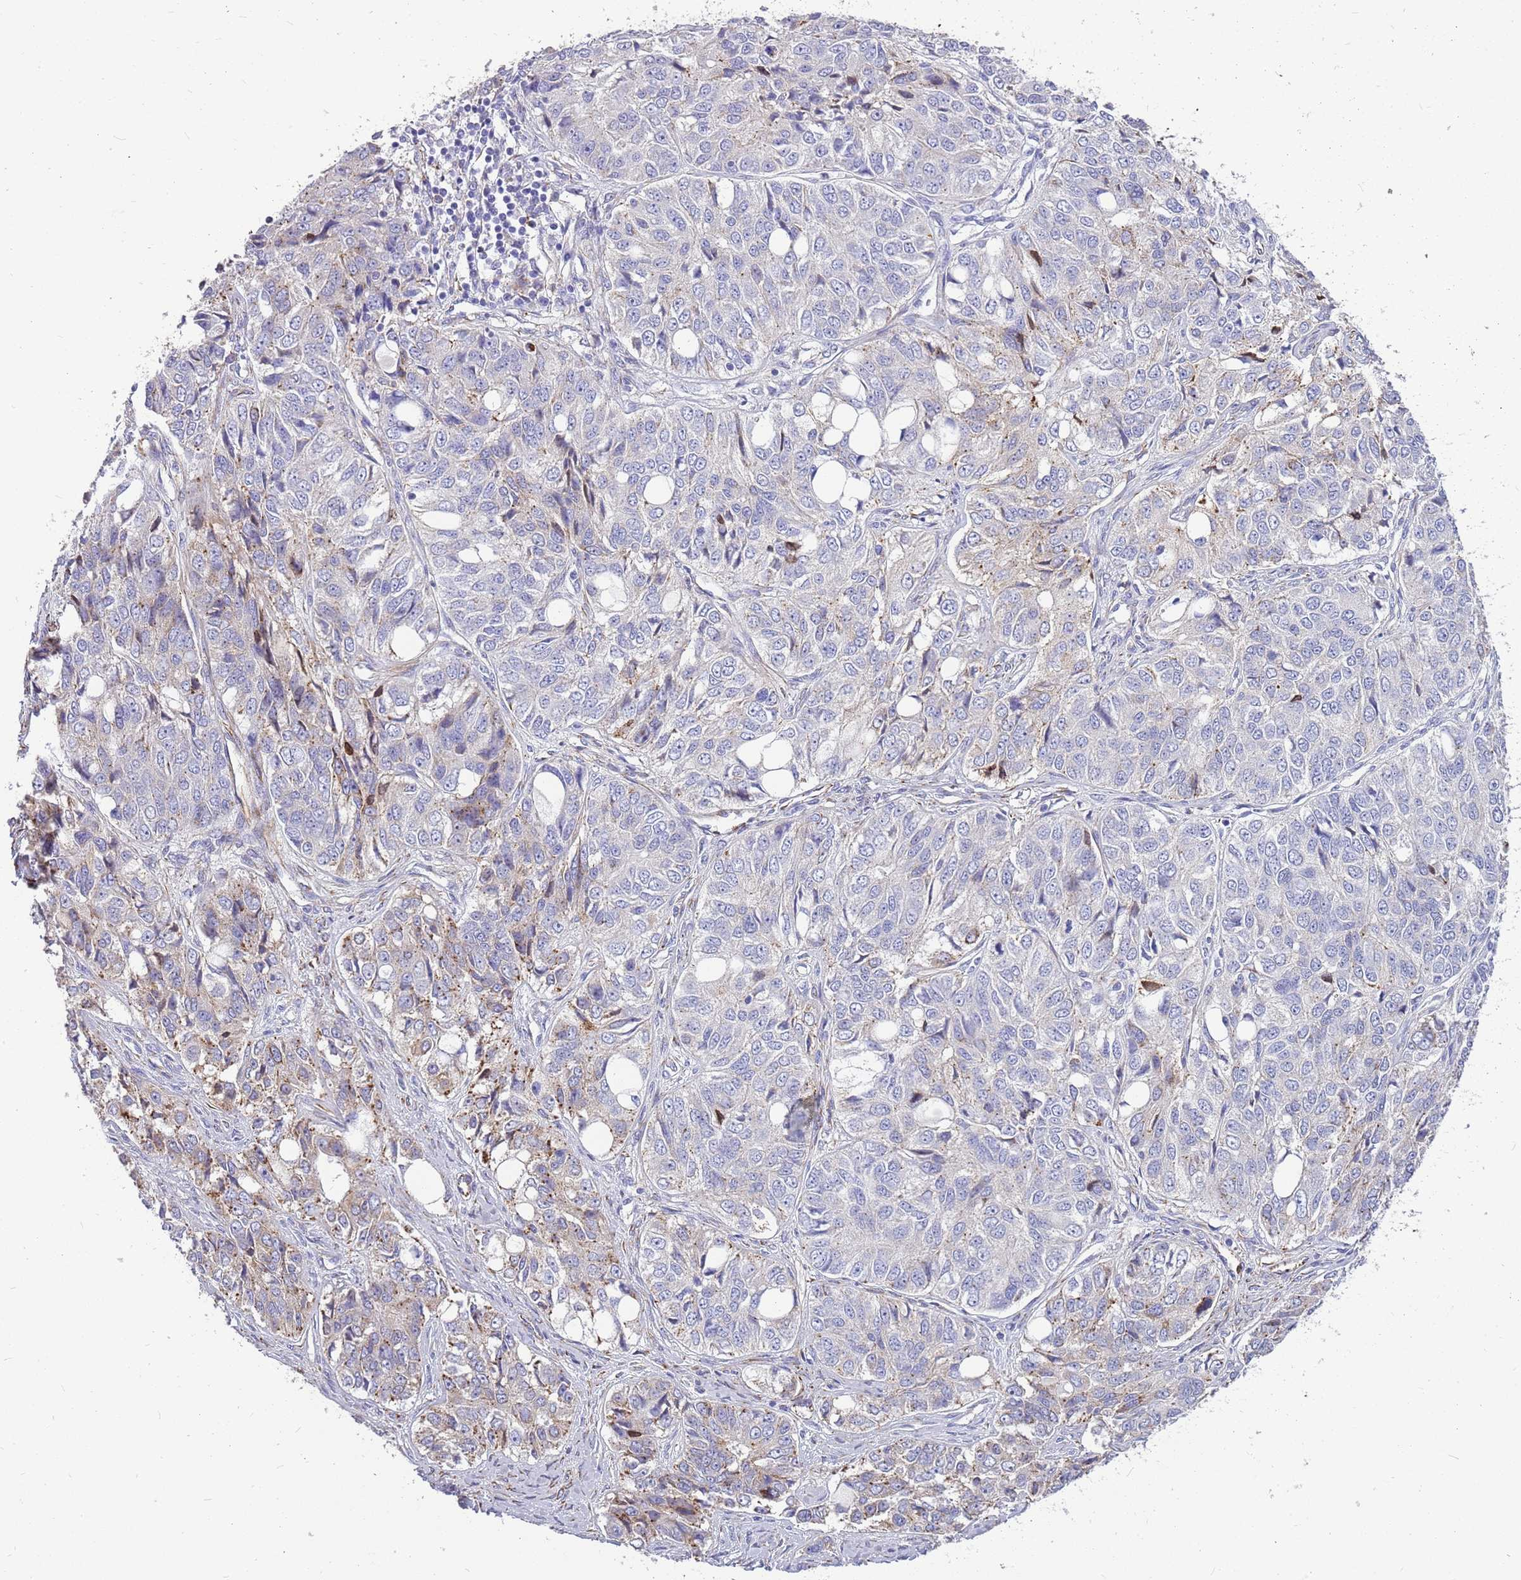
{"staining": {"intensity": "moderate", "quantity": "<25%", "location": "cytoplasmic/membranous"}, "tissue": "ovarian cancer", "cell_type": "Tumor cells", "image_type": "cancer", "snomed": [{"axis": "morphology", "description": "Carcinoma, endometroid"}, {"axis": "topography", "description": "Ovary"}], "caption": "Immunohistochemical staining of human ovarian cancer (endometroid carcinoma) reveals low levels of moderate cytoplasmic/membranous protein positivity in about <25% of tumor cells. (brown staining indicates protein expression, while blue staining denotes nuclei).", "gene": "ZDHHC1", "patient": {"sex": "female", "age": 51}}